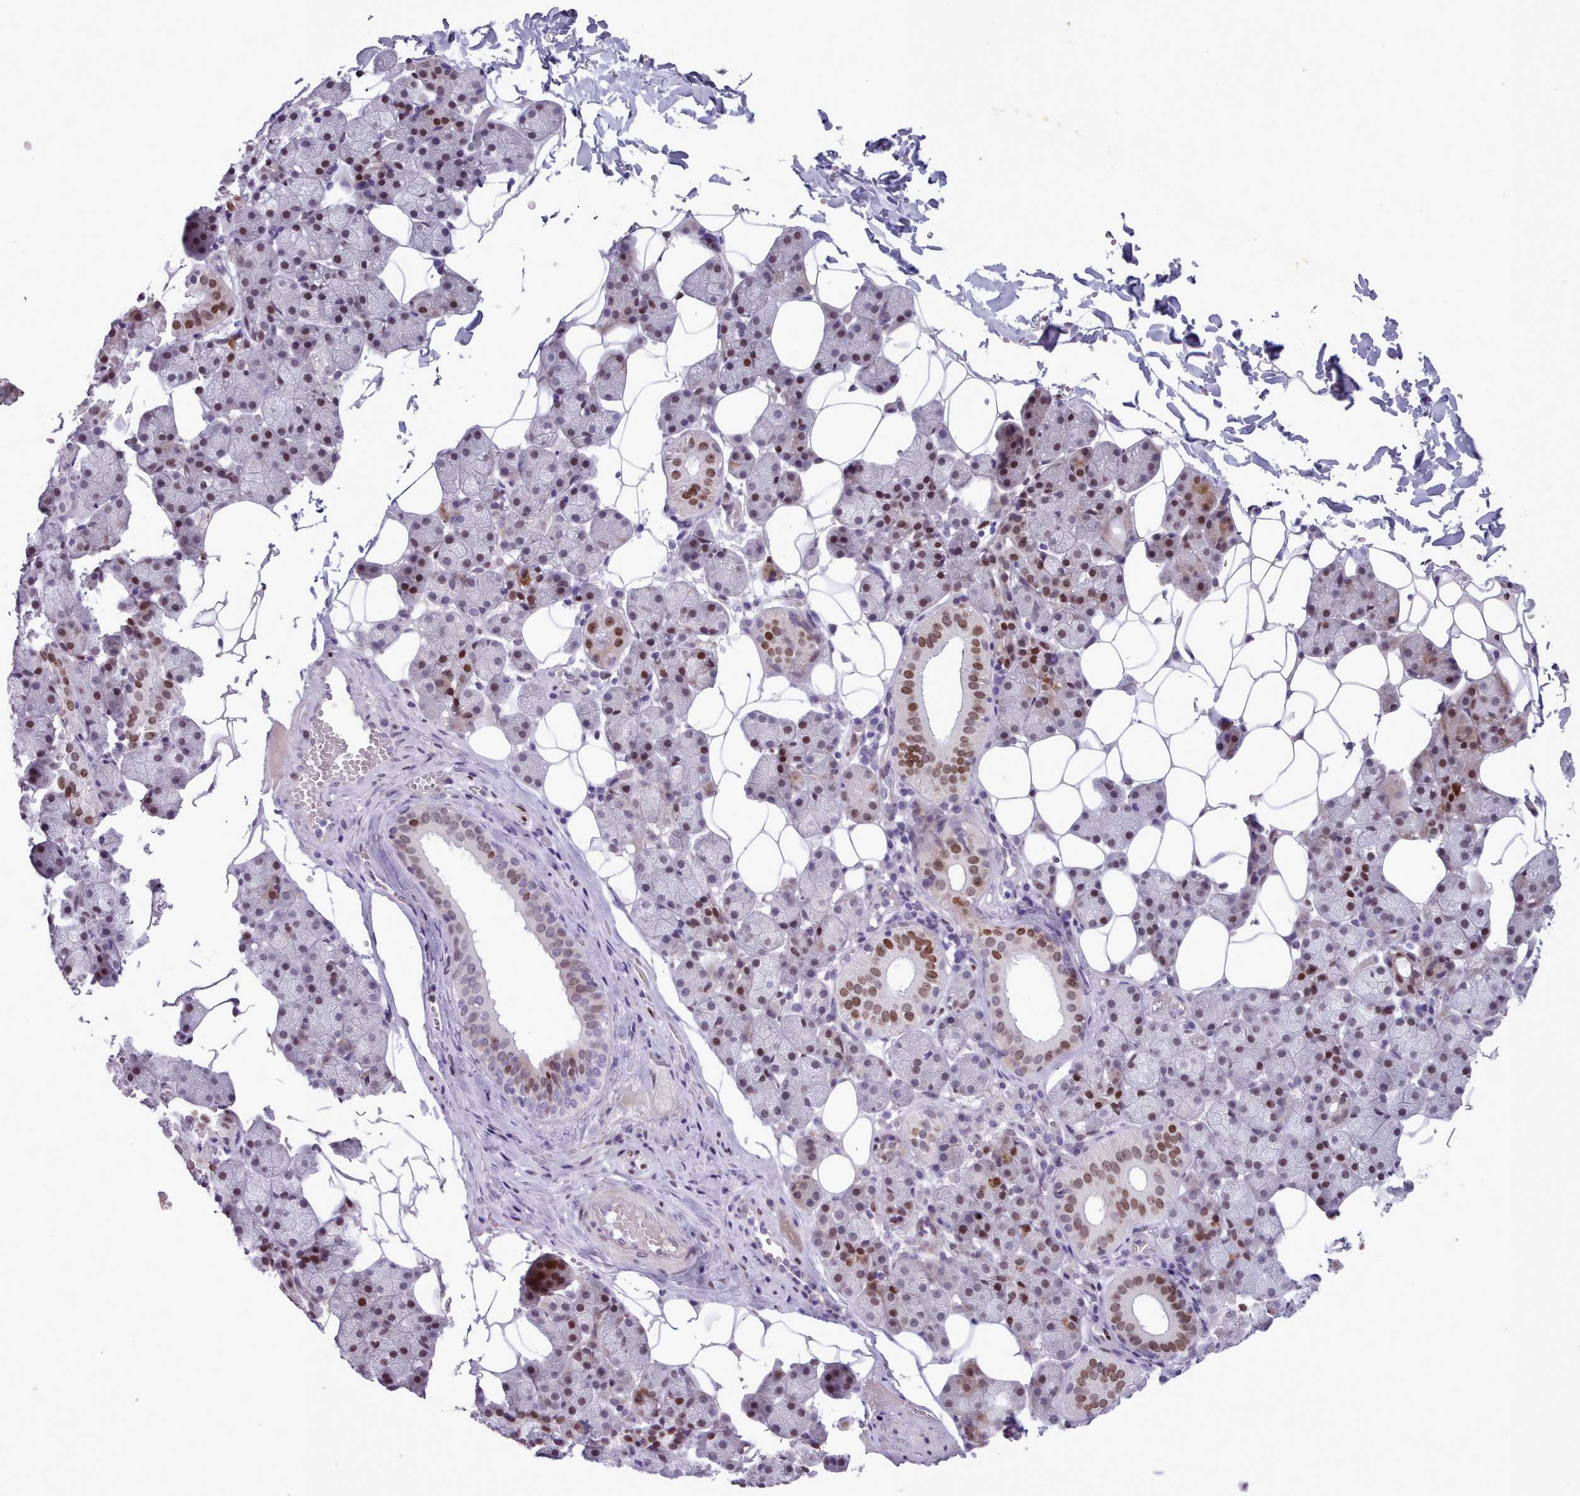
{"staining": {"intensity": "moderate", "quantity": "25%-75%", "location": "nuclear"}, "tissue": "salivary gland", "cell_type": "Glandular cells", "image_type": "normal", "snomed": [{"axis": "morphology", "description": "Normal tissue, NOS"}, {"axis": "topography", "description": "Salivary gland"}], "caption": "Immunohistochemical staining of unremarkable salivary gland exhibits moderate nuclear protein positivity in about 25%-75% of glandular cells.", "gene": "KCNT2", "patient": {"sex": "female", "age": 33}}